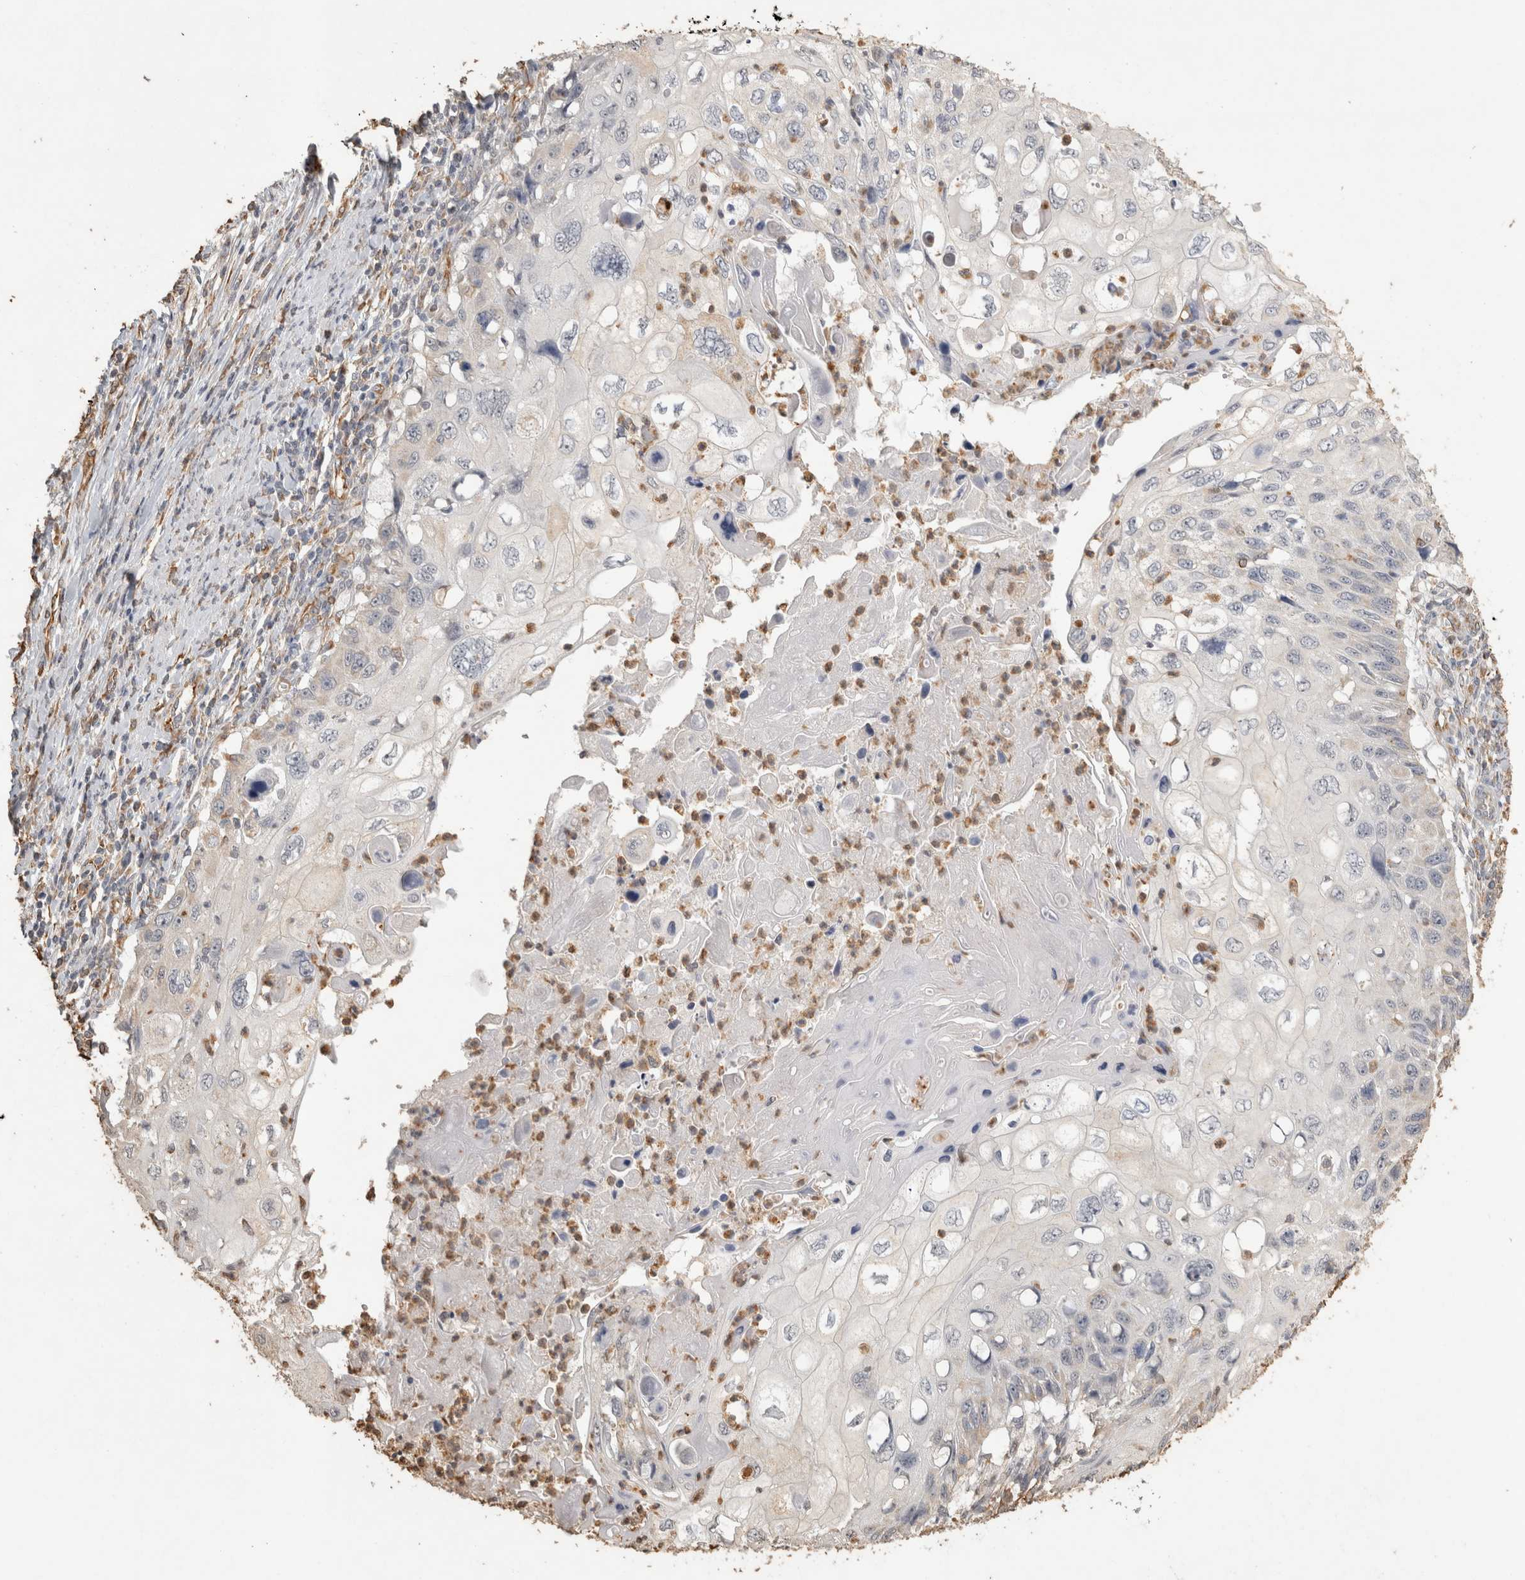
{"staining": {"intensity": "negative", "quantity": "none", "location": "none"}, "tissue": "cervical cancer", "cell_type": "Tumor cells", "image_type": "cancer", "snomed": [{"axis": "morphology", "description": "Squamous cell carcinoma, NOS"}, {"axis": "topography", "description": "Cervix"}], "caption": "Tumor cells show no significant expression in cervical cancer.", "gene": "REPS2", "patient": {"sex": "female", "age": 70}}